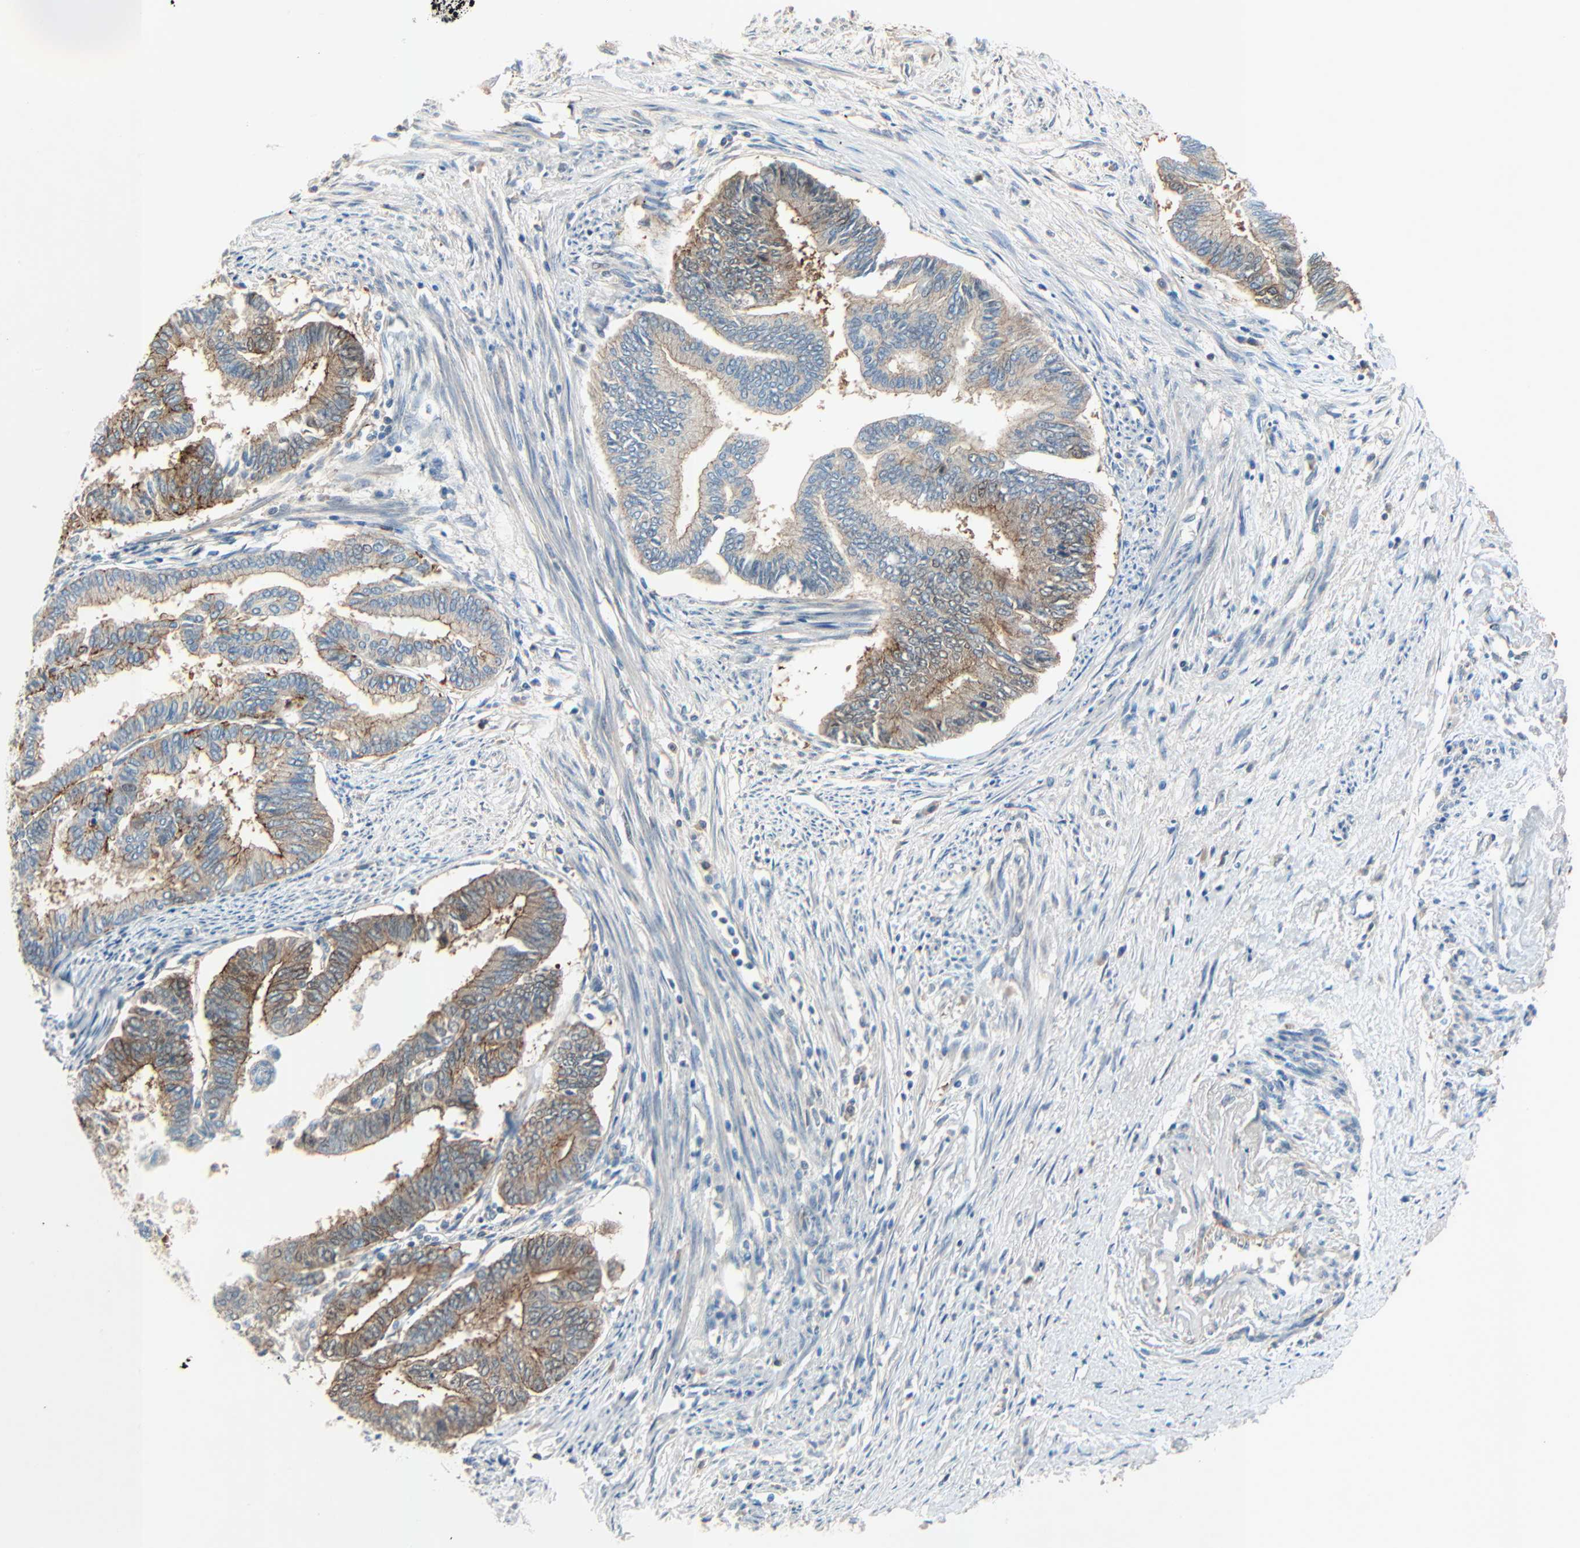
{"staining": {"intensity": "strong", "quantity": "25%-75%", "location": "cytoplasmic/membranous"}, "tissue": "endometrial cancer", "cell_type": "Tumor cells", "image_type": "cancer", "snomed": [{"axis": "morphology", "description": "Adenocarcinoma, NOS"}, {"axis": "topography", "description": "Endometrium"}], "caption": "Immunohistochemistry image of human endometrial adenocarcinoma stained for a protein (brown), which displays high levels of strong cytoplasmic/membranous positivity in approximately 25%-75% of tumor cells.", "gene": "TNFRSF12A", "patient": {"sex": "female", "age": 86}}